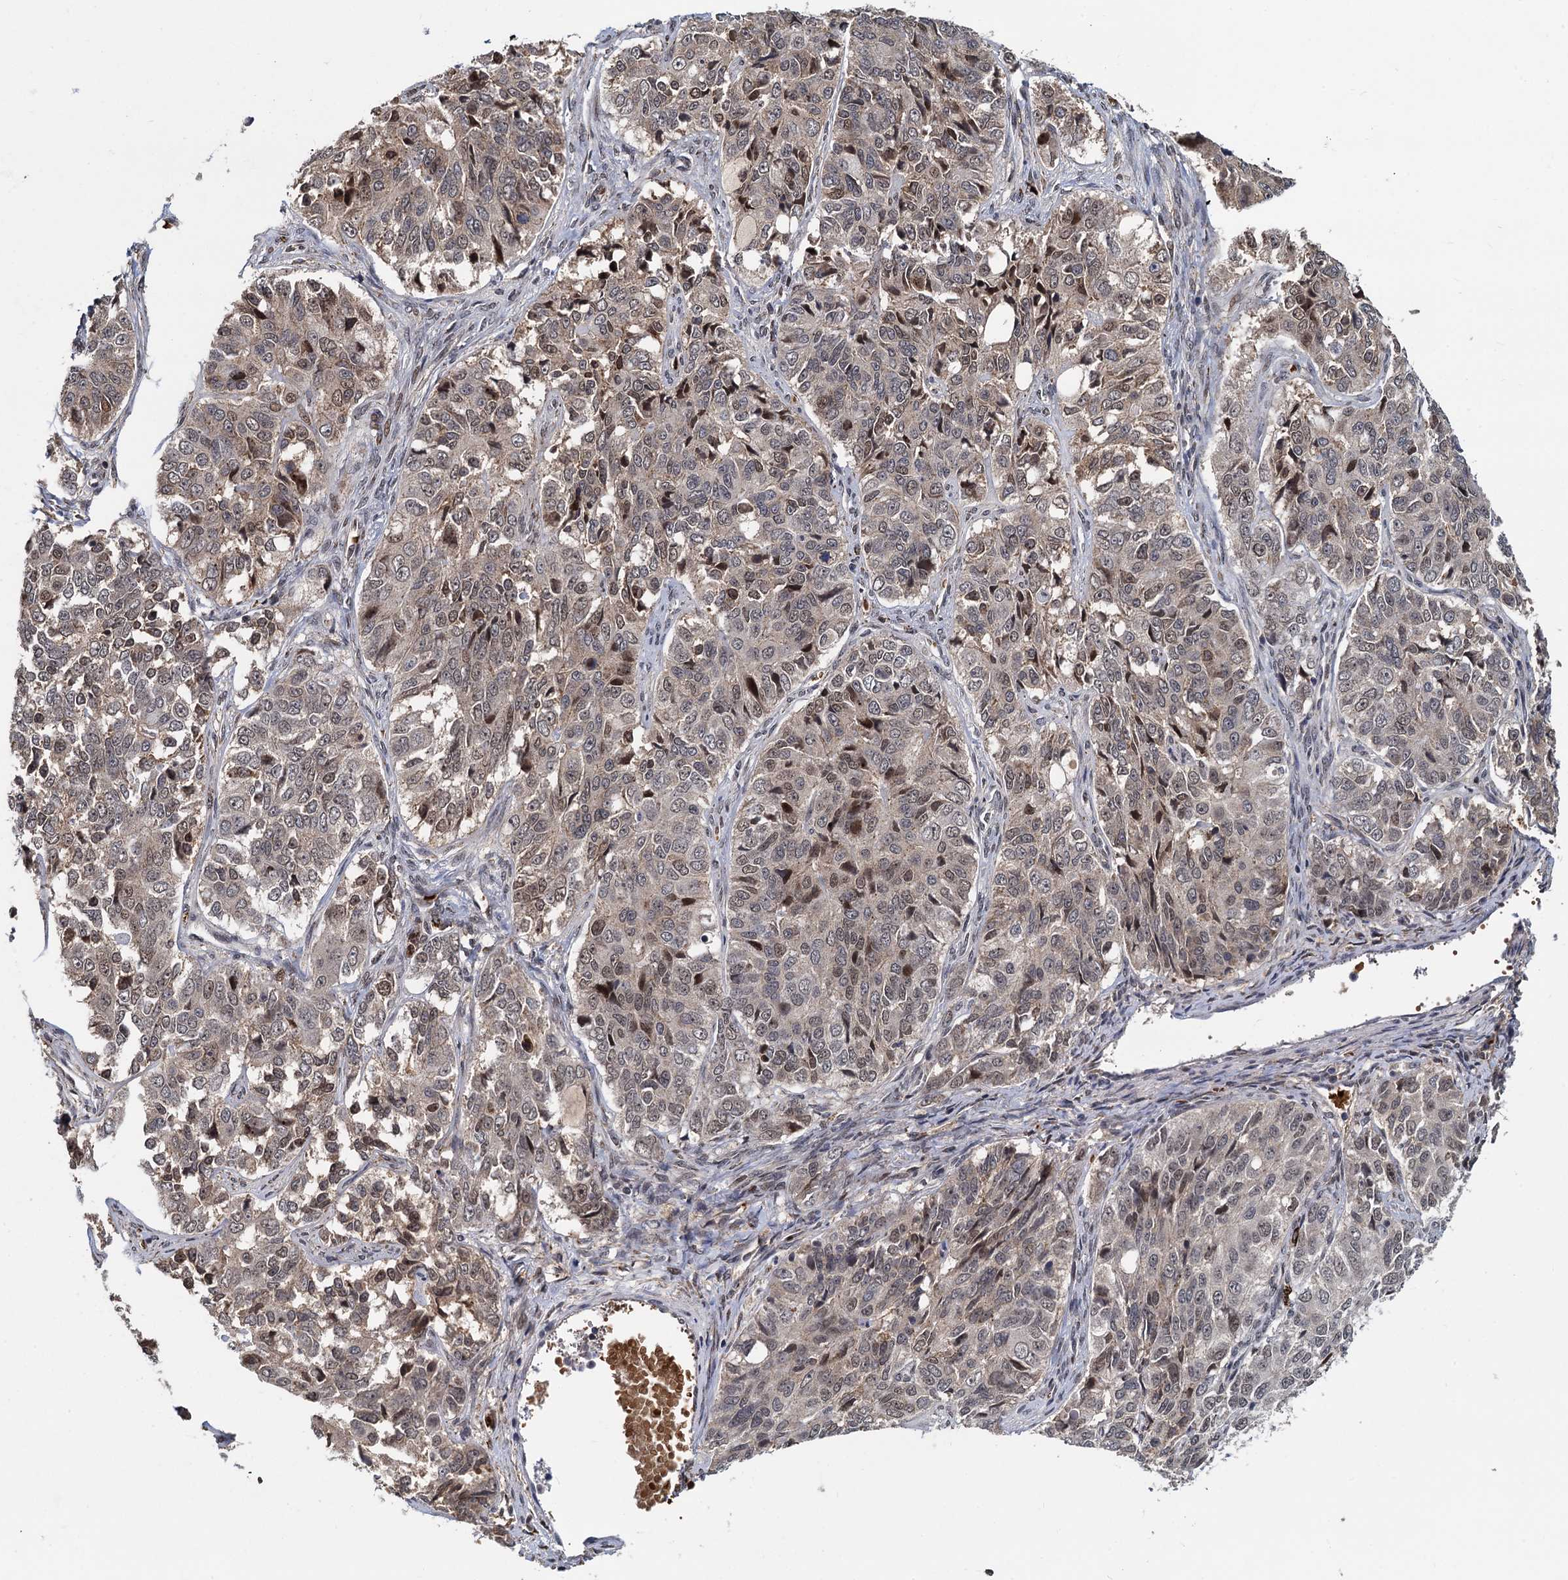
{"staining": {"intensity": "moderate", "quantity": ">75%", "location": "nuclear"}, "tissue": "ovarian cancer", "cell_type": "Tumor cells", "image_type": "cancer", "snomed": [{"axis": "morphology", "description": "Carcinoma, endometroid"}, {"axis": "topography", "description": "Ovary"}], "caption": "Protein analysis of ovarian cancer tissue exhibits moderate nuclear staining in about >75% of tumor cells.", "gene": "FANCI", "patient": {"sex": "female", "age": 51}}